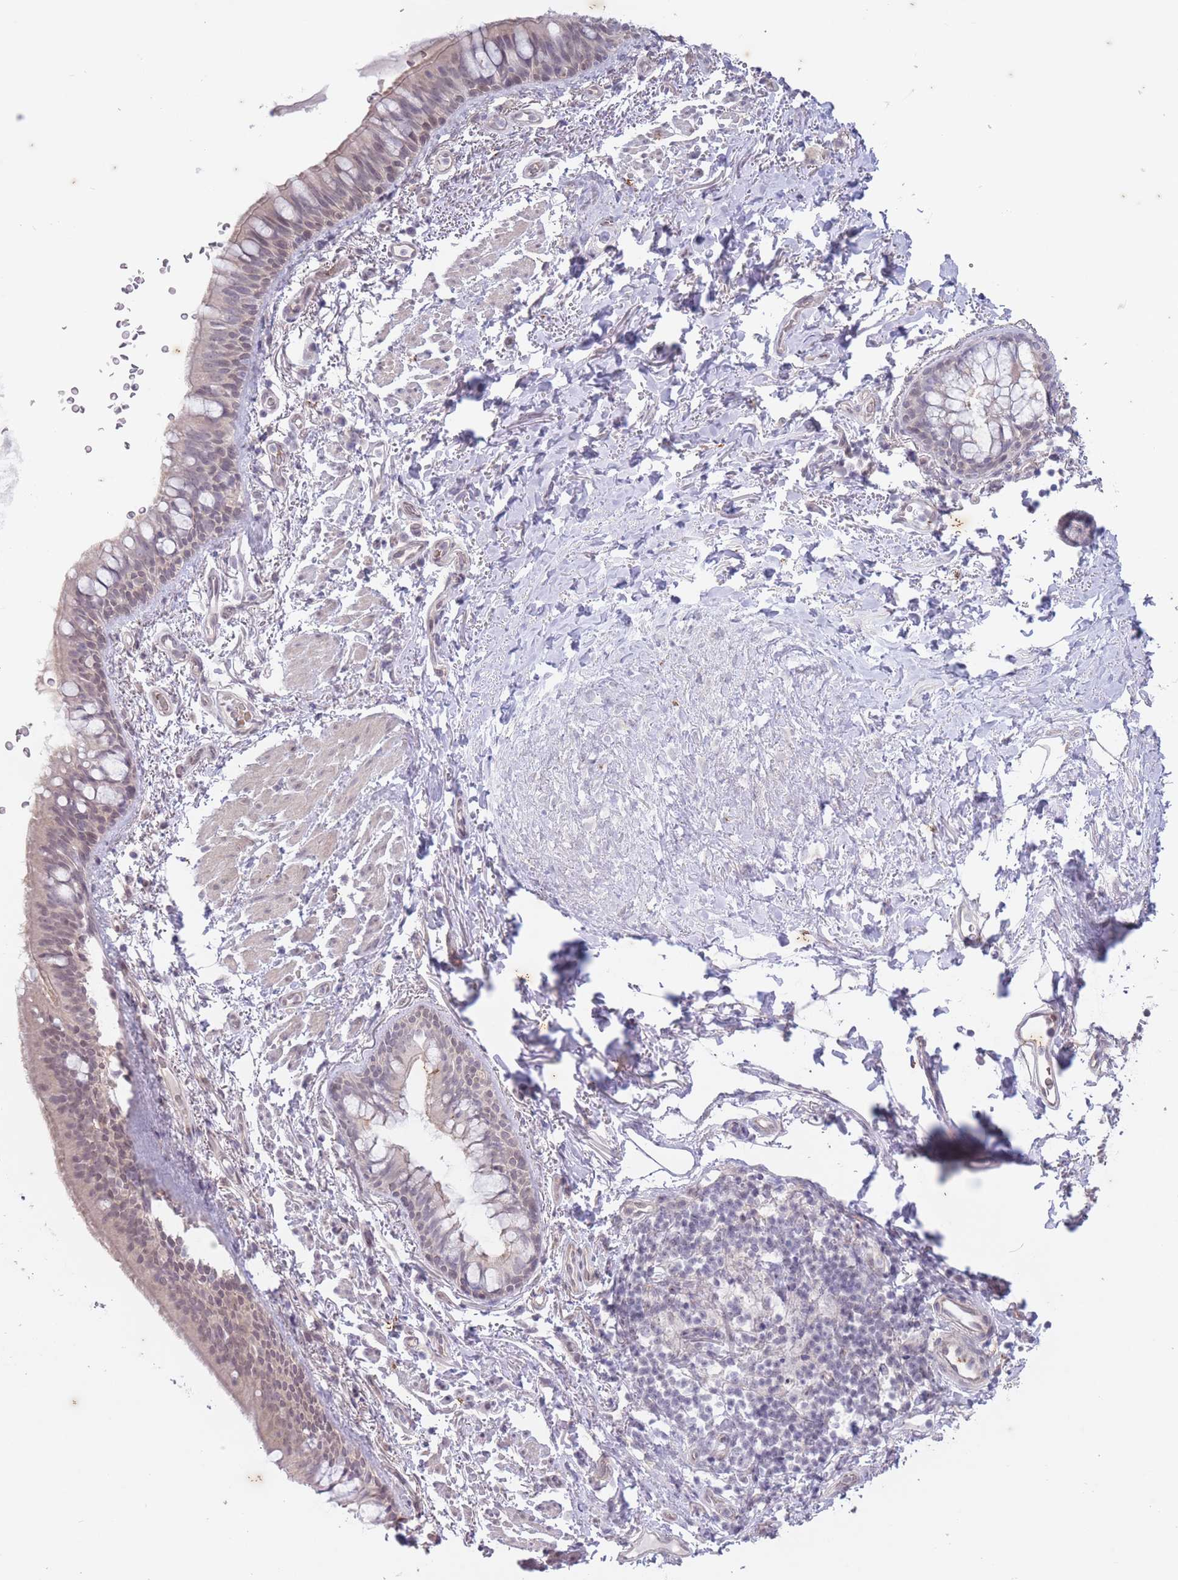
{"staining": {"intensity": "moderate", "quantity": ">75%", "location": "nuclear"}, "tissue": "bronchus", "cell_type": "Respiratory epithelial cells", "image_type": "normal", "snomed": [{"axis": "morphology", "description": "Normal tissue, NOS"}, {"axis": "topography", "description": "Bronchus"}], "caption": "Bronchus stained for a protein displays moderate nuclear positivity in respiratory epithelial cells. (DAB IHC, brown staining for protein, blue staining for nuclei).", "gene": "ARPIN", "patient": {"sex": "male", "age": 70}}